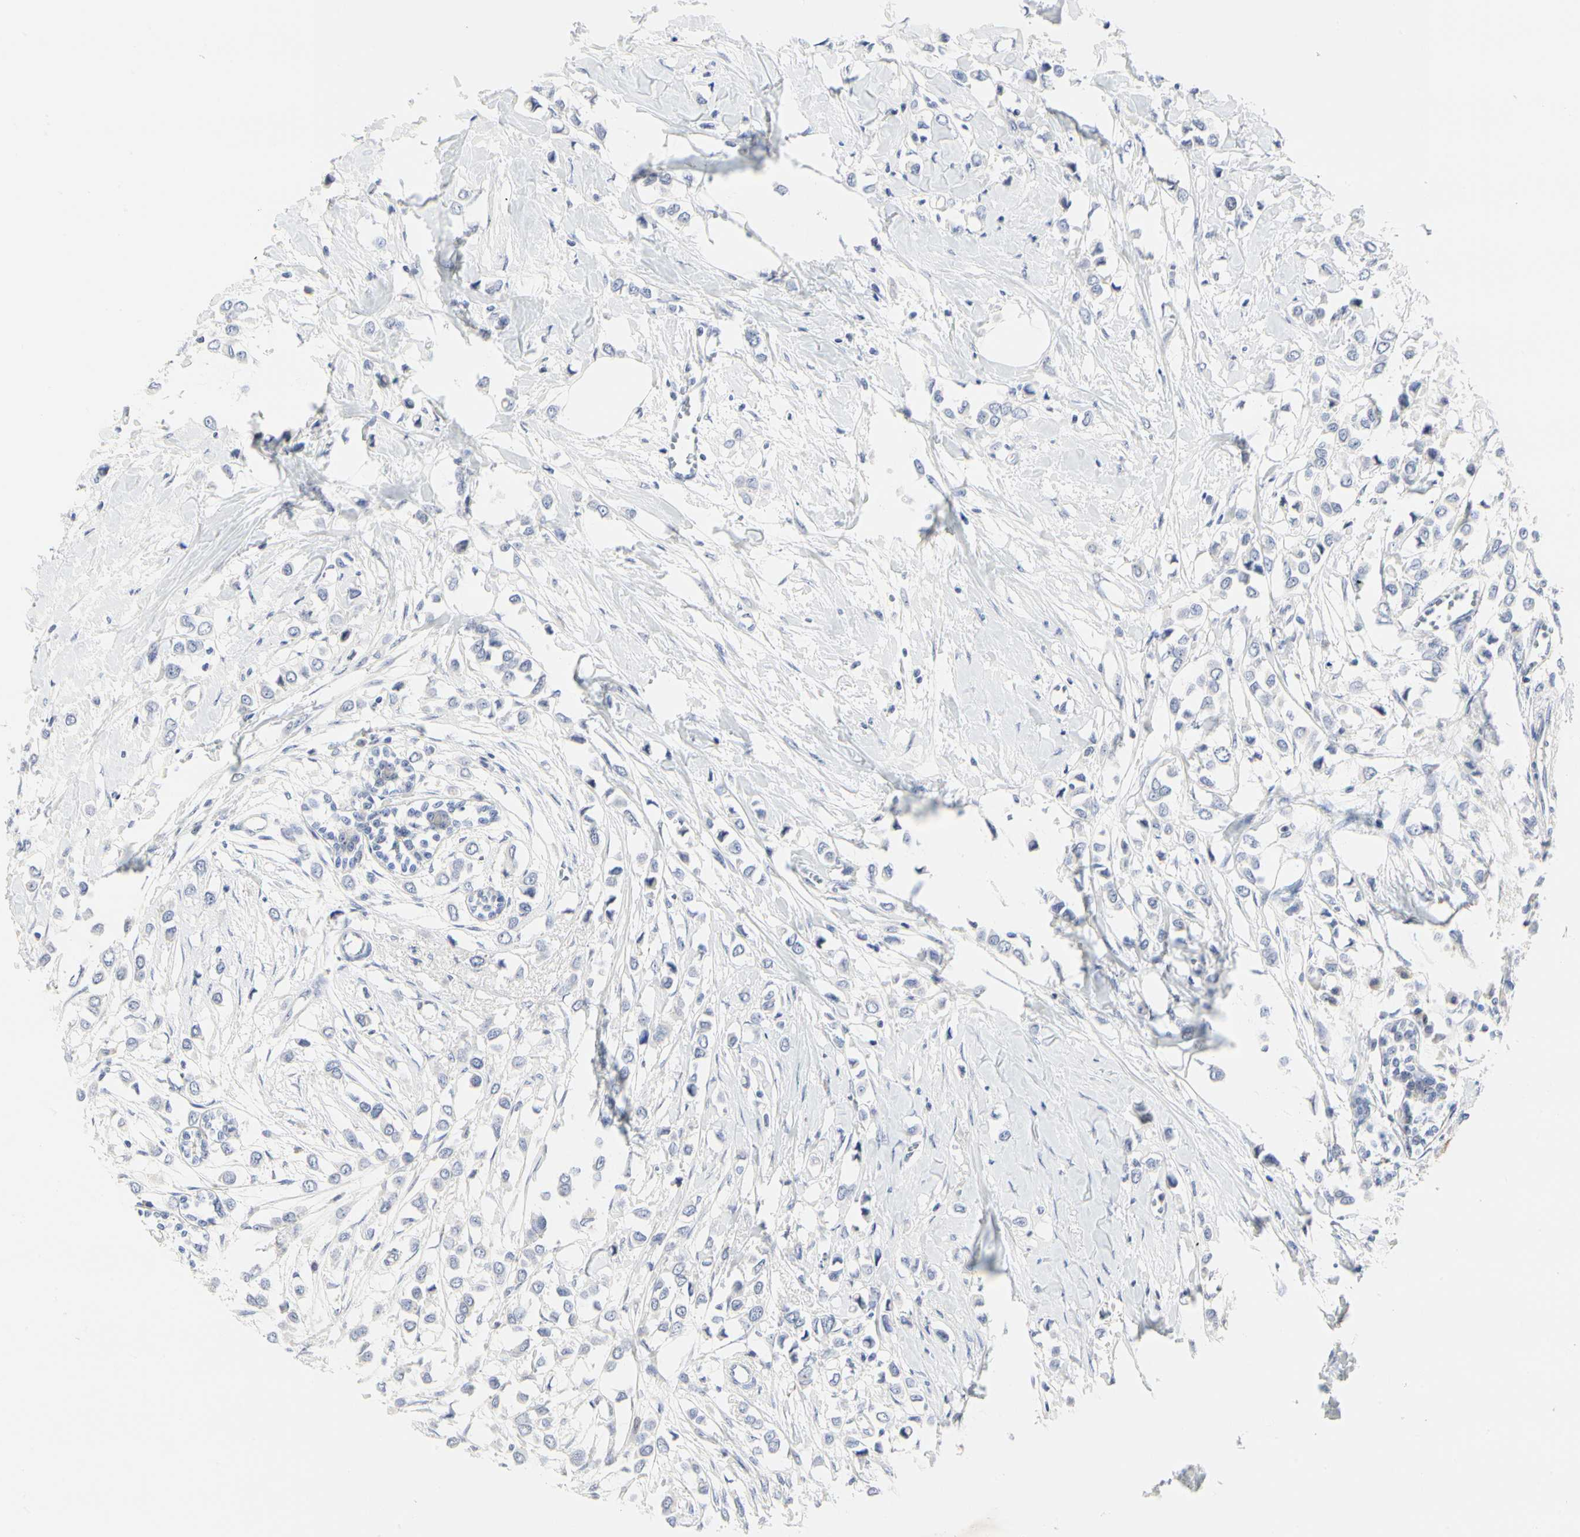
{"staining": {"intensity": "negative", "quantity": "none", "location": "none"}, "tissue": "breast cancer", "cell_type": "Tumor cells", "image_type": "cancer", "snomed": [{"axis": "morphology", "description": "Lobular carcinoma"}, {"axis": "topography", "description": "Breast"}], "caption": "Breast cancer stained for a protein using immunohistochemistry displays no expression tumor cells.", "gene": "SHANK2", "patient": {"sex": "female", "age": 51}}